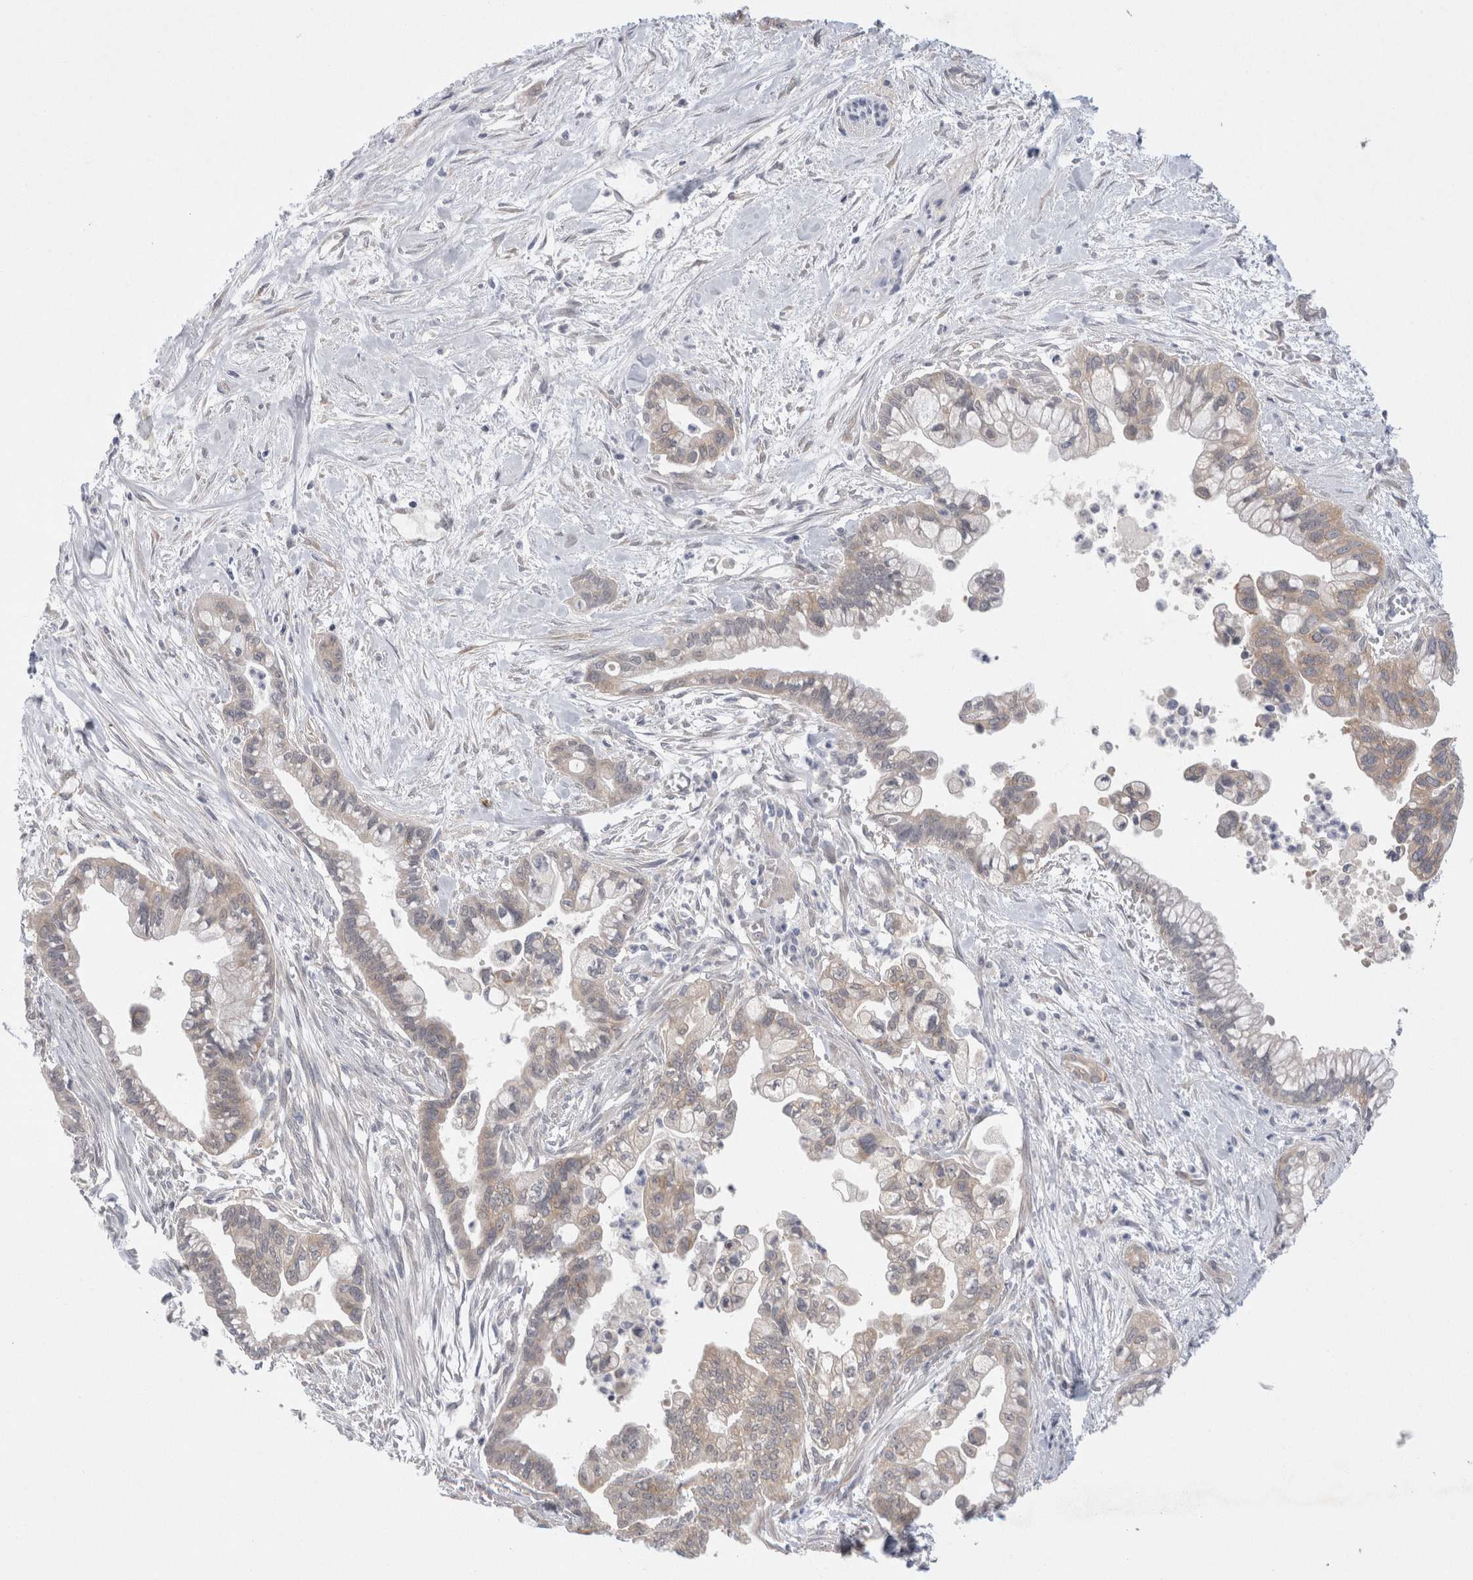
{"staining": {"intensity": "weak", "quantity": ">75%", "location": "cytoplasmic/membranous"}, "tissue": "pancreatic cancer", "cell_type": "Tumor cells", "image_type": "cancer", "snomed": [{"axis": "morphology", "description": "Adenocarcinoma, NOS"}, {"axis": "topography", "description": "Pancreas"}], "caption": "This histopathology image shows IHC staining of human pancreatic adenocarcinoma, with low weak cytoplasmic/membranous expression in approximately >75% of tumor cells.", "gene": "WIPF2", "patient": {"sex": "male", "age": 70}}